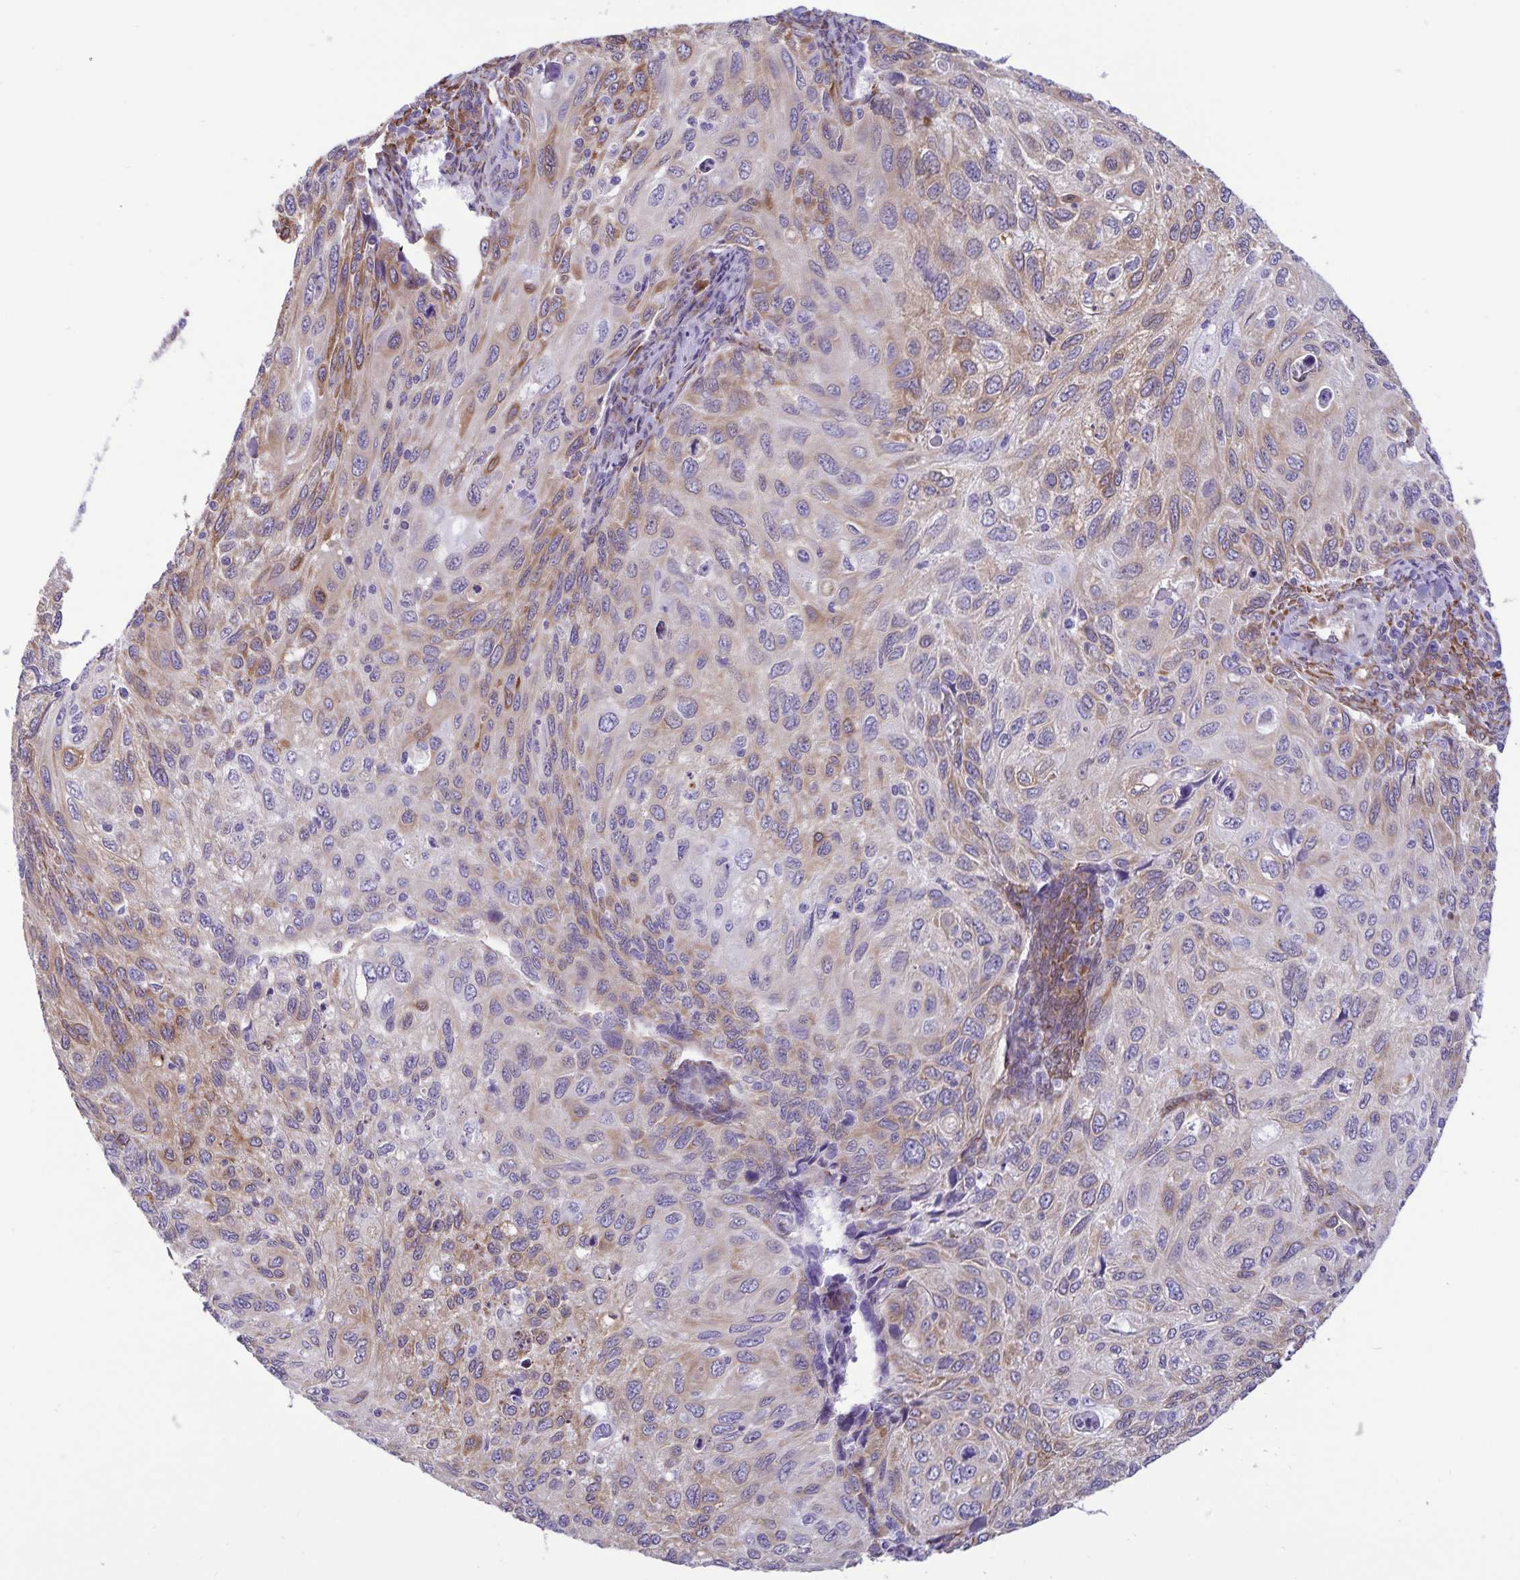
{"staining": {"intensity": "weak", "quantity": "25%-75%", "location": "cytoplasmic/membranous"}, "tissue": "cervical cancer", "cell_type": "Tumor cells", "image_type": "cancer", "snomed": [{"axis": "morphology", "description": "Squamous cell carcinoma, NOS"}, {"axis": "topography", "description": "Cervix"}], "caption": "Squamous cell carcinoma (cervical) stained with immunohistochemistry (IHC) shows weak cytoplasmic/membranous expression in approximately 25%-75% of tumor cells.", "gene": "RCN1", "patient": {"sex": "female", "age": 70}}